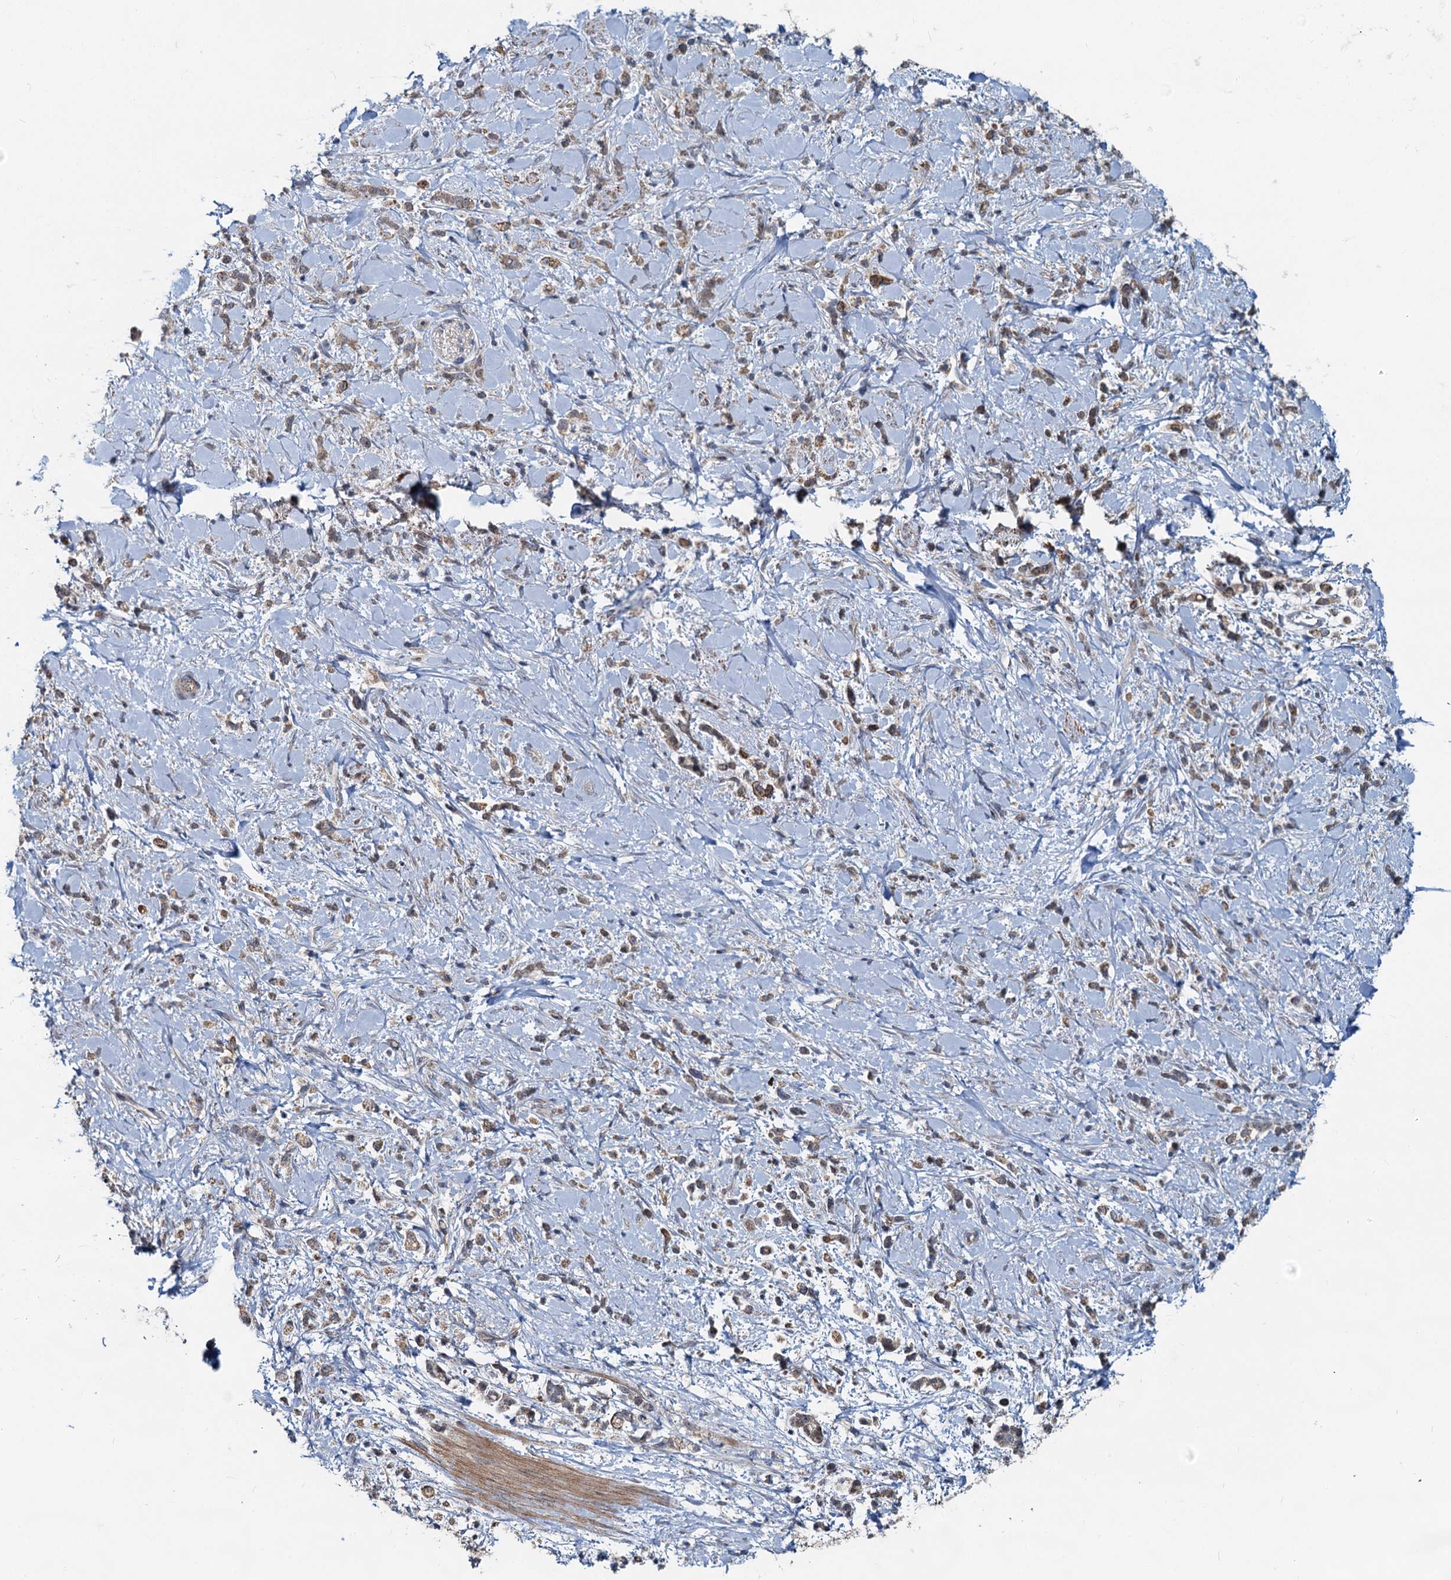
{"staining": {"intensity": "moderate", "quantity": ">75%", "location": "cytoplasmic/membranous"}, "tissue": "stomach cancer", "cell_type": "Tumor cells", "image_type": "cancer", "snomed": [{"axis": "morphology", "description": "Adenocarcinoma, NOS"}, {"axis": "topography", "description": "Stomach"}], "caption": "High-power microscopy captured an immunohistochemistry image of stomach adenocarcinoma, revealing moderate cytoplasmic/membranous staining in approximately >75% of tumor cells. (DAB IHC, brown staining for protein, blue staining for nuclei).", "gene": "ADCY2", "patient": {"sex": "female", "age": 60}}